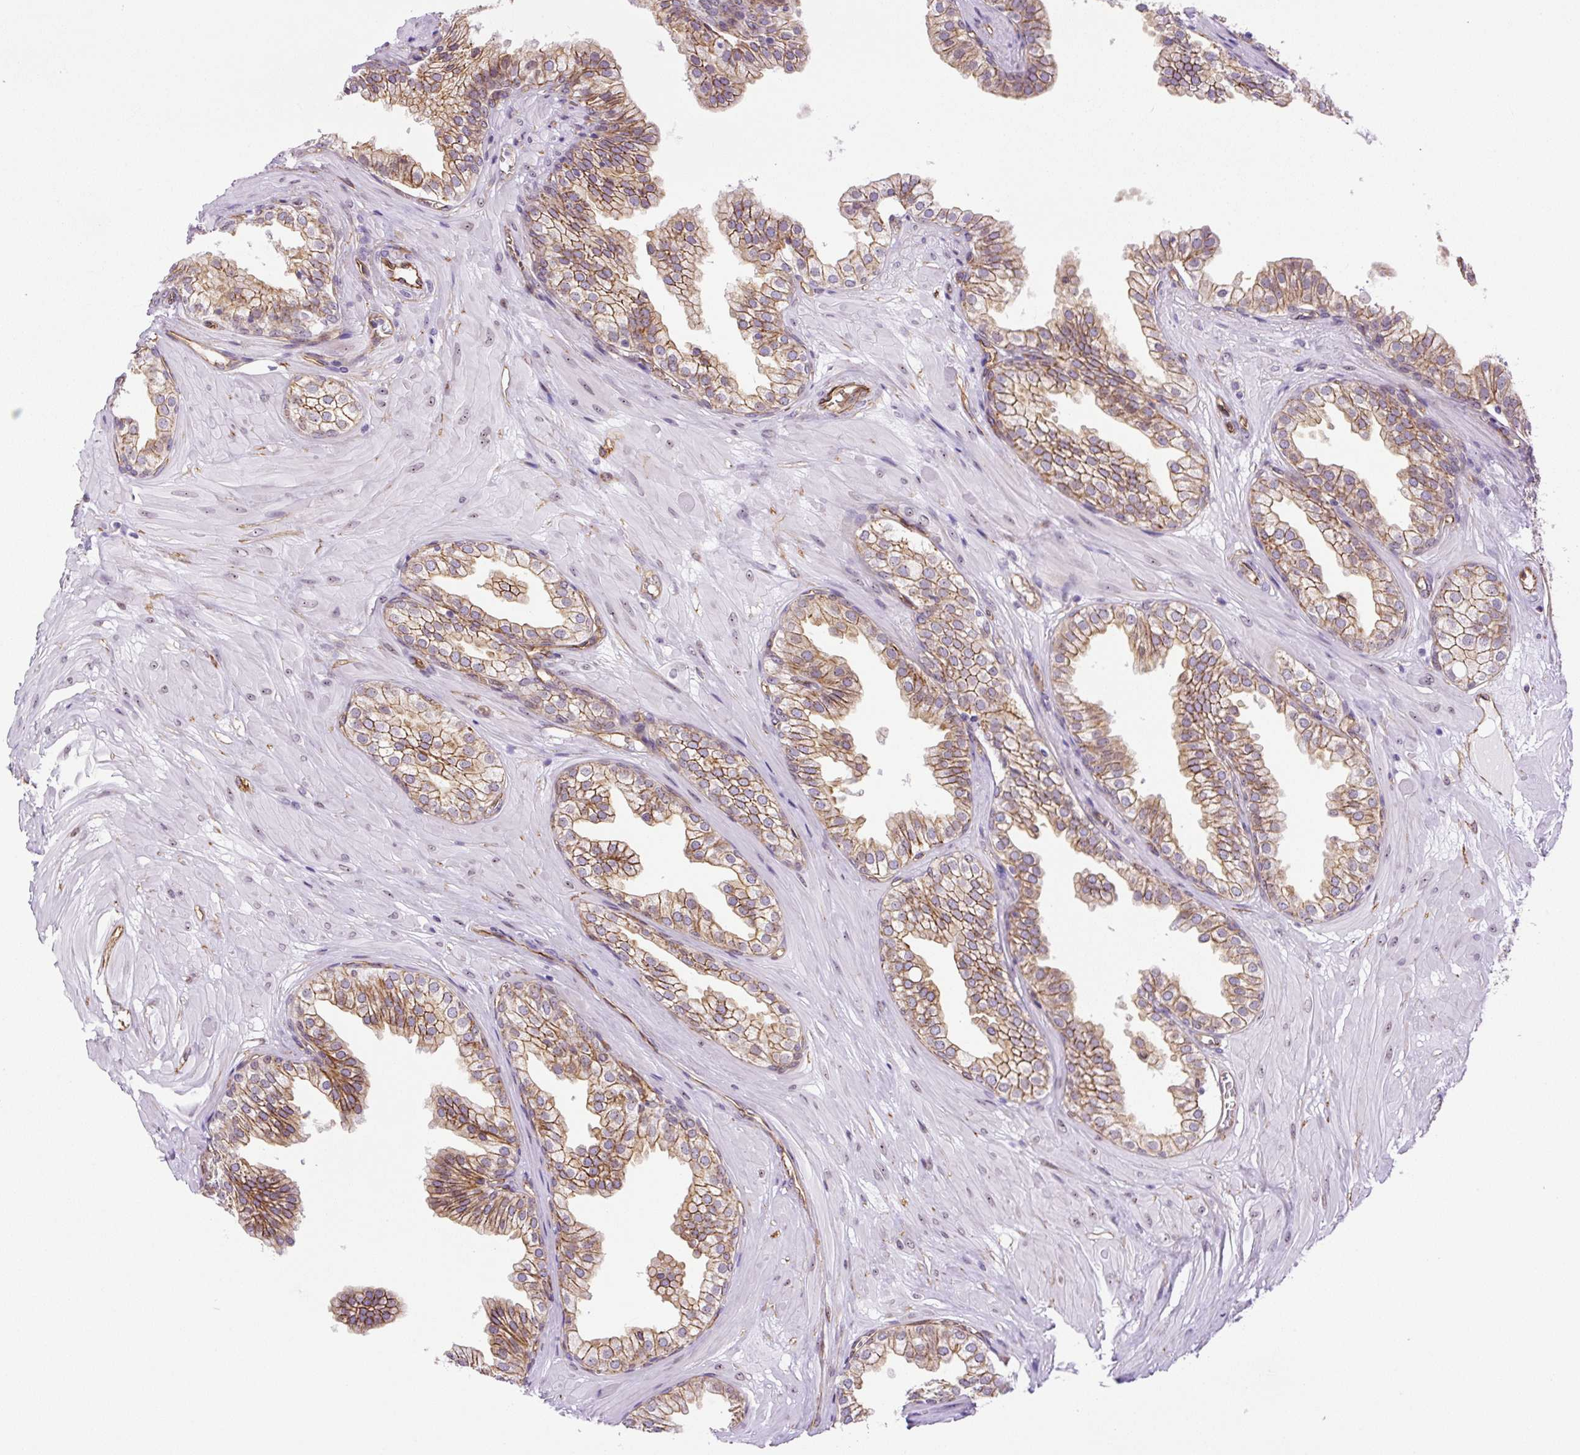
{"staining": {"intensity": "moderate", "quantity": ">75%", "location": "cytoplasmic/membranous"}, "tissue": "prostate", "cell_type": "Glandular cells", "image_type": "normal", "snomed": [{"axis": "morphology", "description": "Normal tissue, NOS"}, {"axis": "topography", "description": "Prostate"}, {"axis": "topography", "description": "Peripheral nerve tissue"}], "caption": "Immunohistochemistry (IHC) staining of benign prostate, which exhibits medium levels of moderate cytoplasmic/membranous expression in approximately >75% of glandular cells indicating moderate cytoplasmic/membranous protein staining. The staining was performed using DAB (brown) for protein detection and nuclei were counterstained in hematoxylin (blue).", "gene": "MYO5C", "patient": {"sex": "male", "age": 55}}